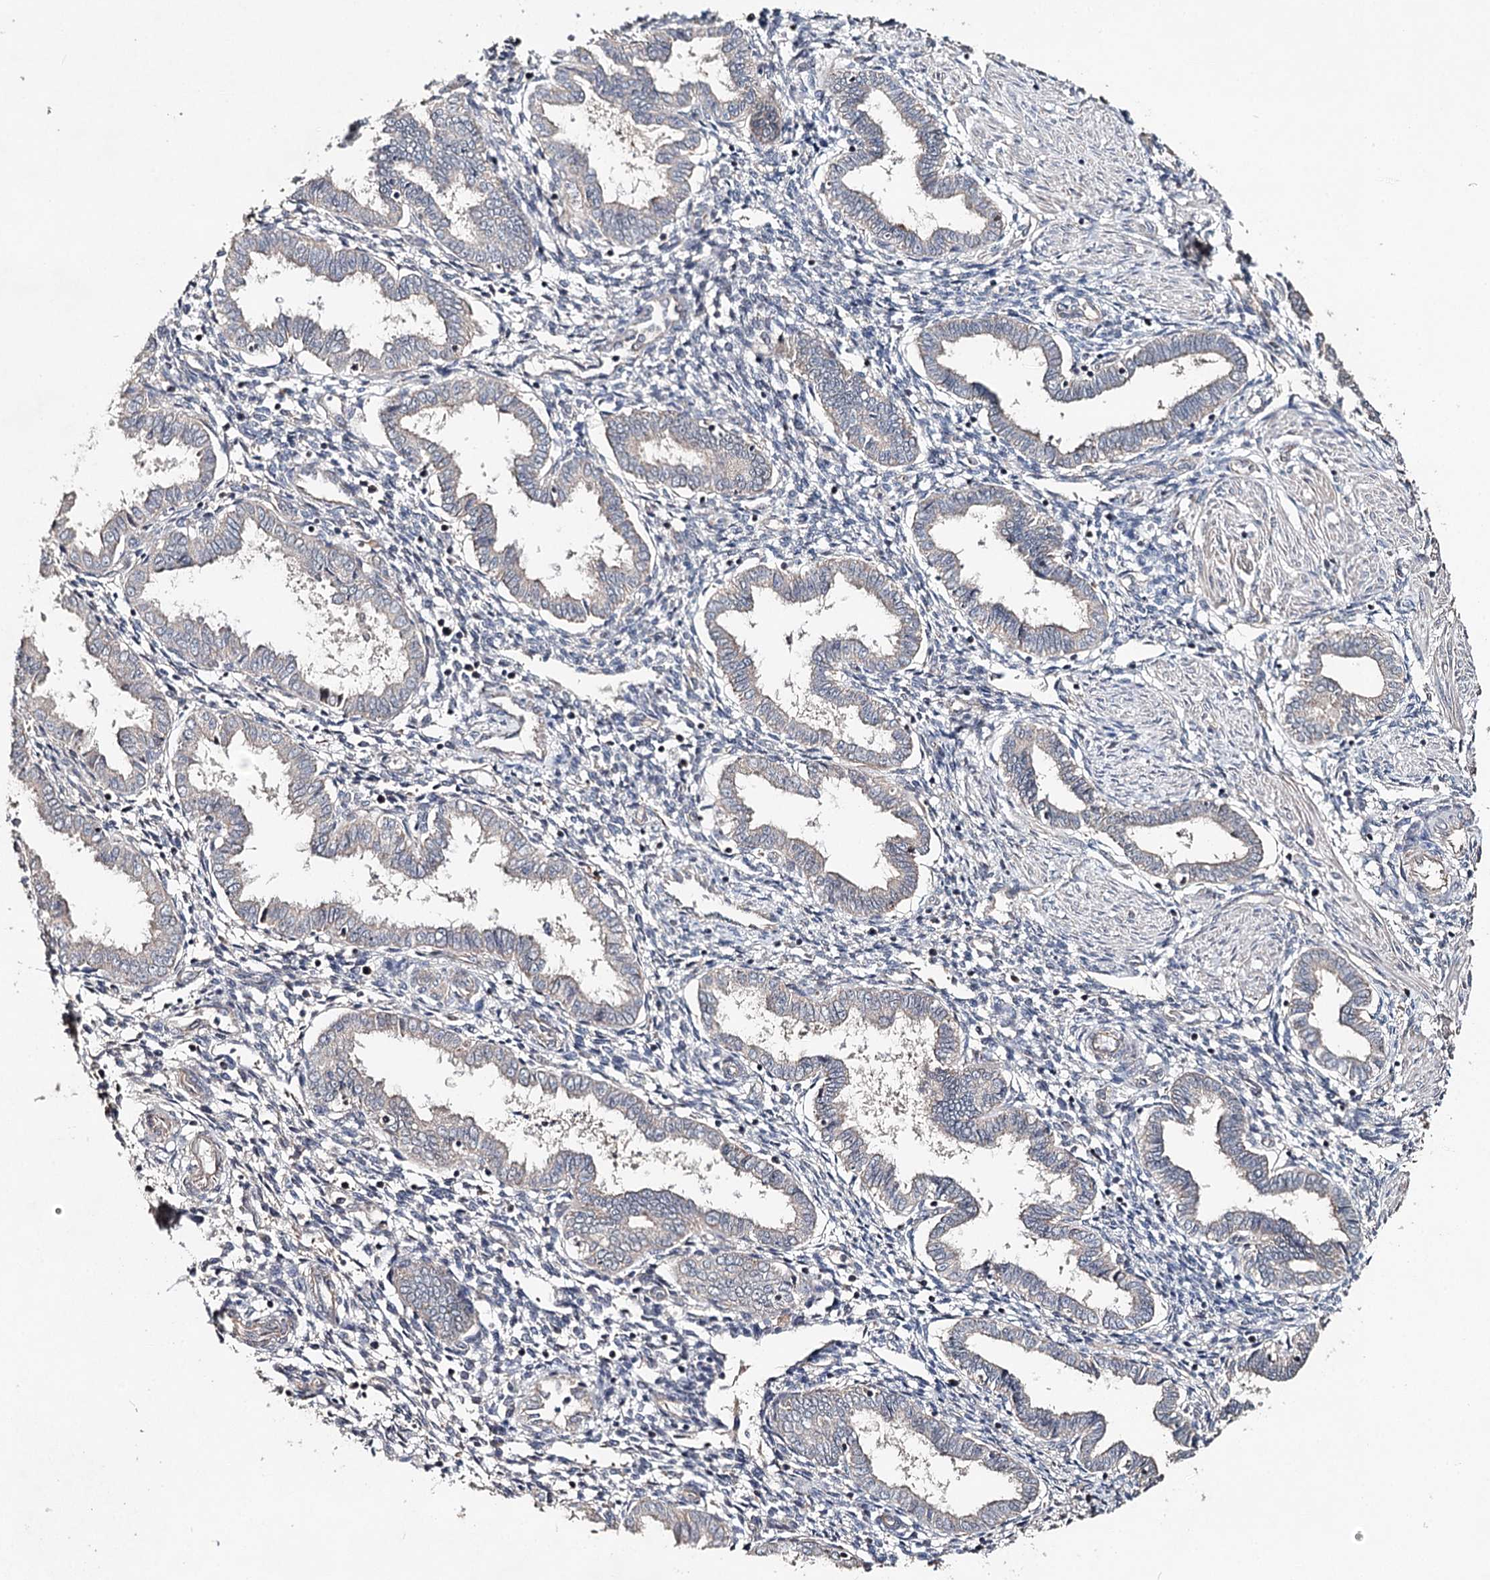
{"staining": {"intensity": "negative", "quantity": "none", "location": "none"}, "tissue": "endometrium", "cell_type": "Cells in endometrial stroma", "image_type": "normal", "snomed": [{"axis": "morphology", "description": "Normal tissue, NOS"}, {"axis": "topography", "description": "Endometrium"}], "caption": "A high-resolution histopathology image shows immunohistochemistry staining of normal endometrium, which exhibits no significant staining in cells in endometrial stroma.", "gene": "NOPCHAP1", "patient": {"sex": "female", "age": 33}}